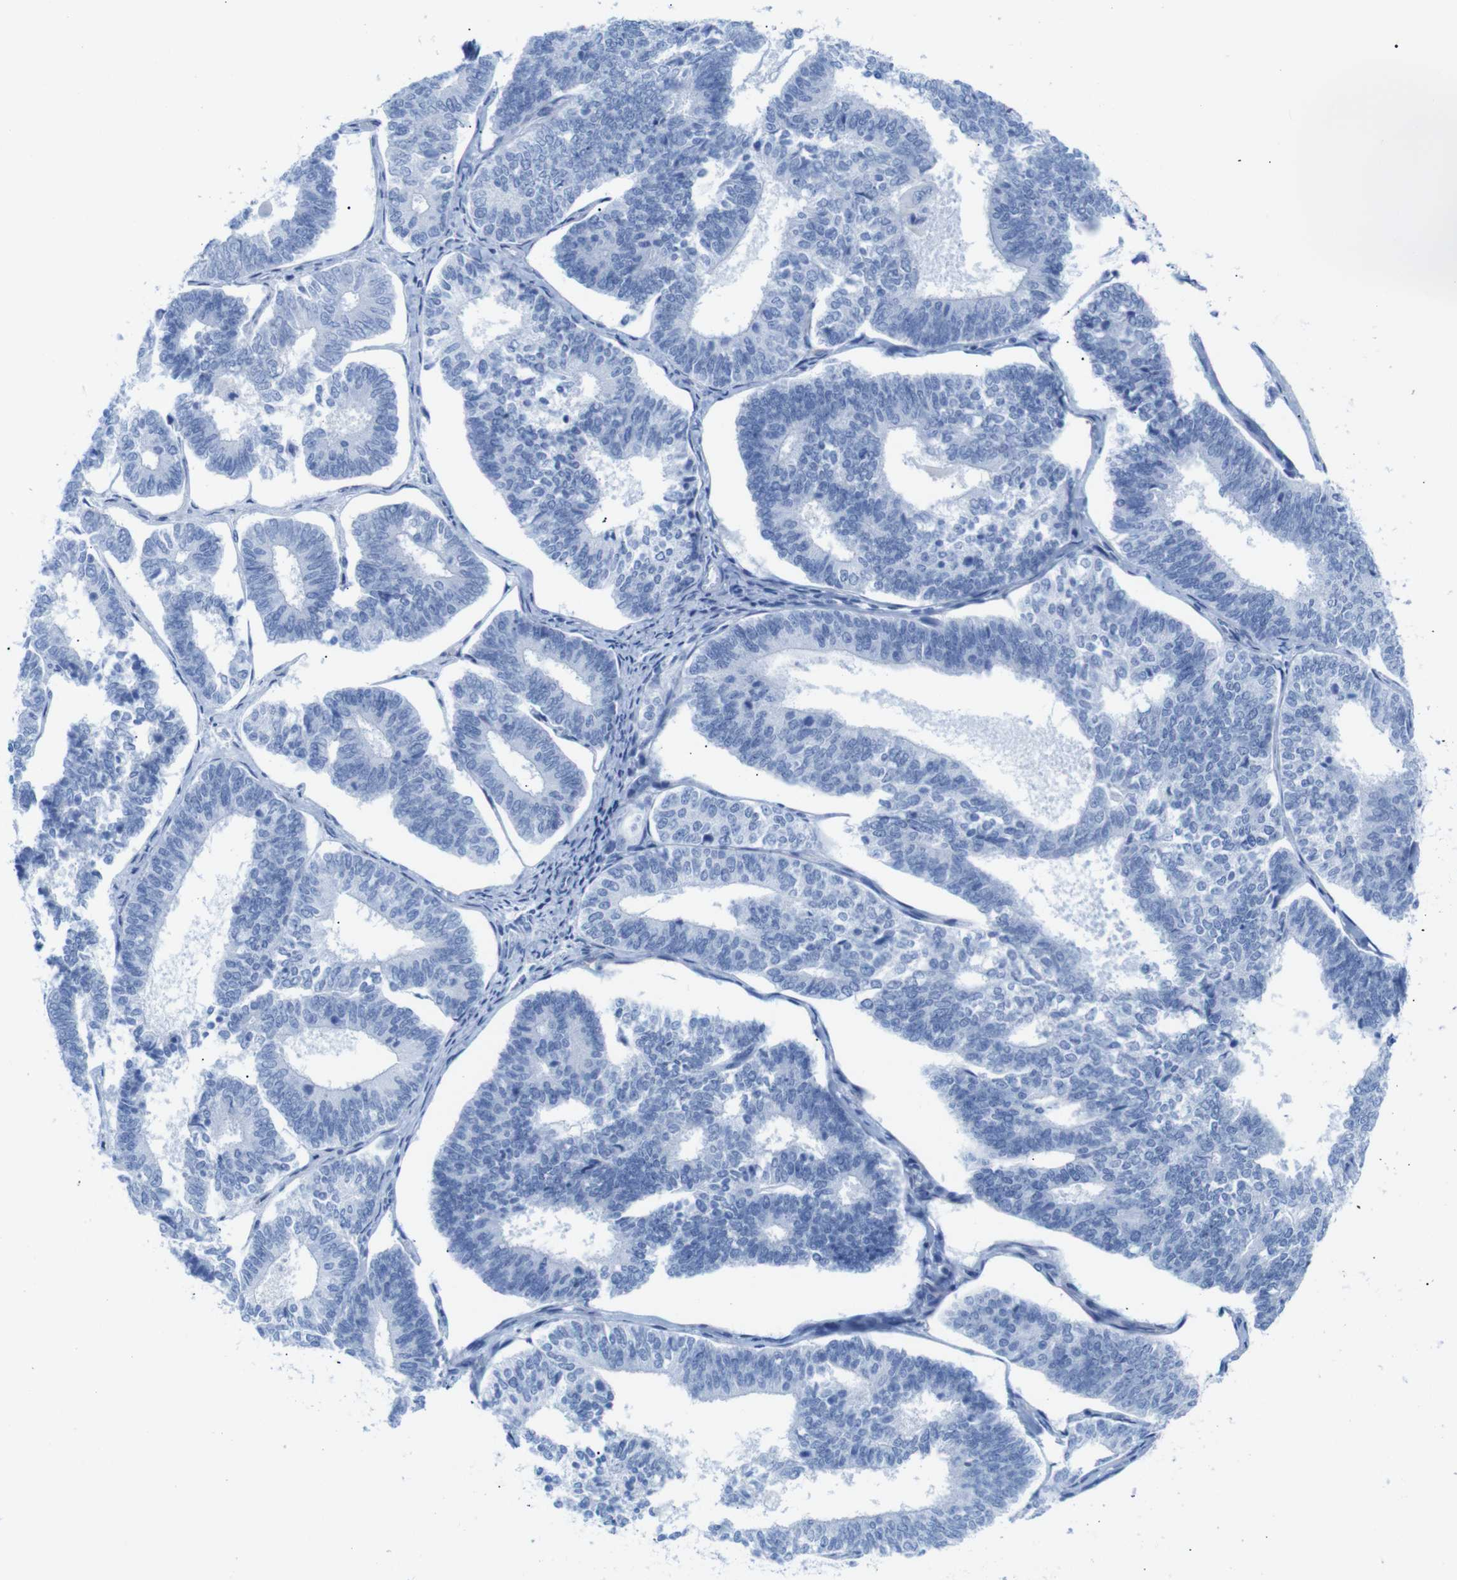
{"staining": {"intensity": "negative", "quantity": "none", "location": "none"}, "tissue": "endometrial cancer", "cell_type": "Tumor cells", "image_type": "cancer", "snomed": [{"axis": "morphology", "description": "Adenocarcinoma, NOS"}, {"axis": "topography", "description": "Endometrium"}], "caption": "This is a image of immunohistochemistry (IHC) staining of endometrial cancer, which shows no positivity in tumor cells. Brightfield microscopy of IHC stained with DAB (3,3'-diaminobenzidine) (brown) and hematoxylin (blue), captured at high magnification.", "gene": "ERVMER34-1", "patient": {"sex": "female", "age": 70}}